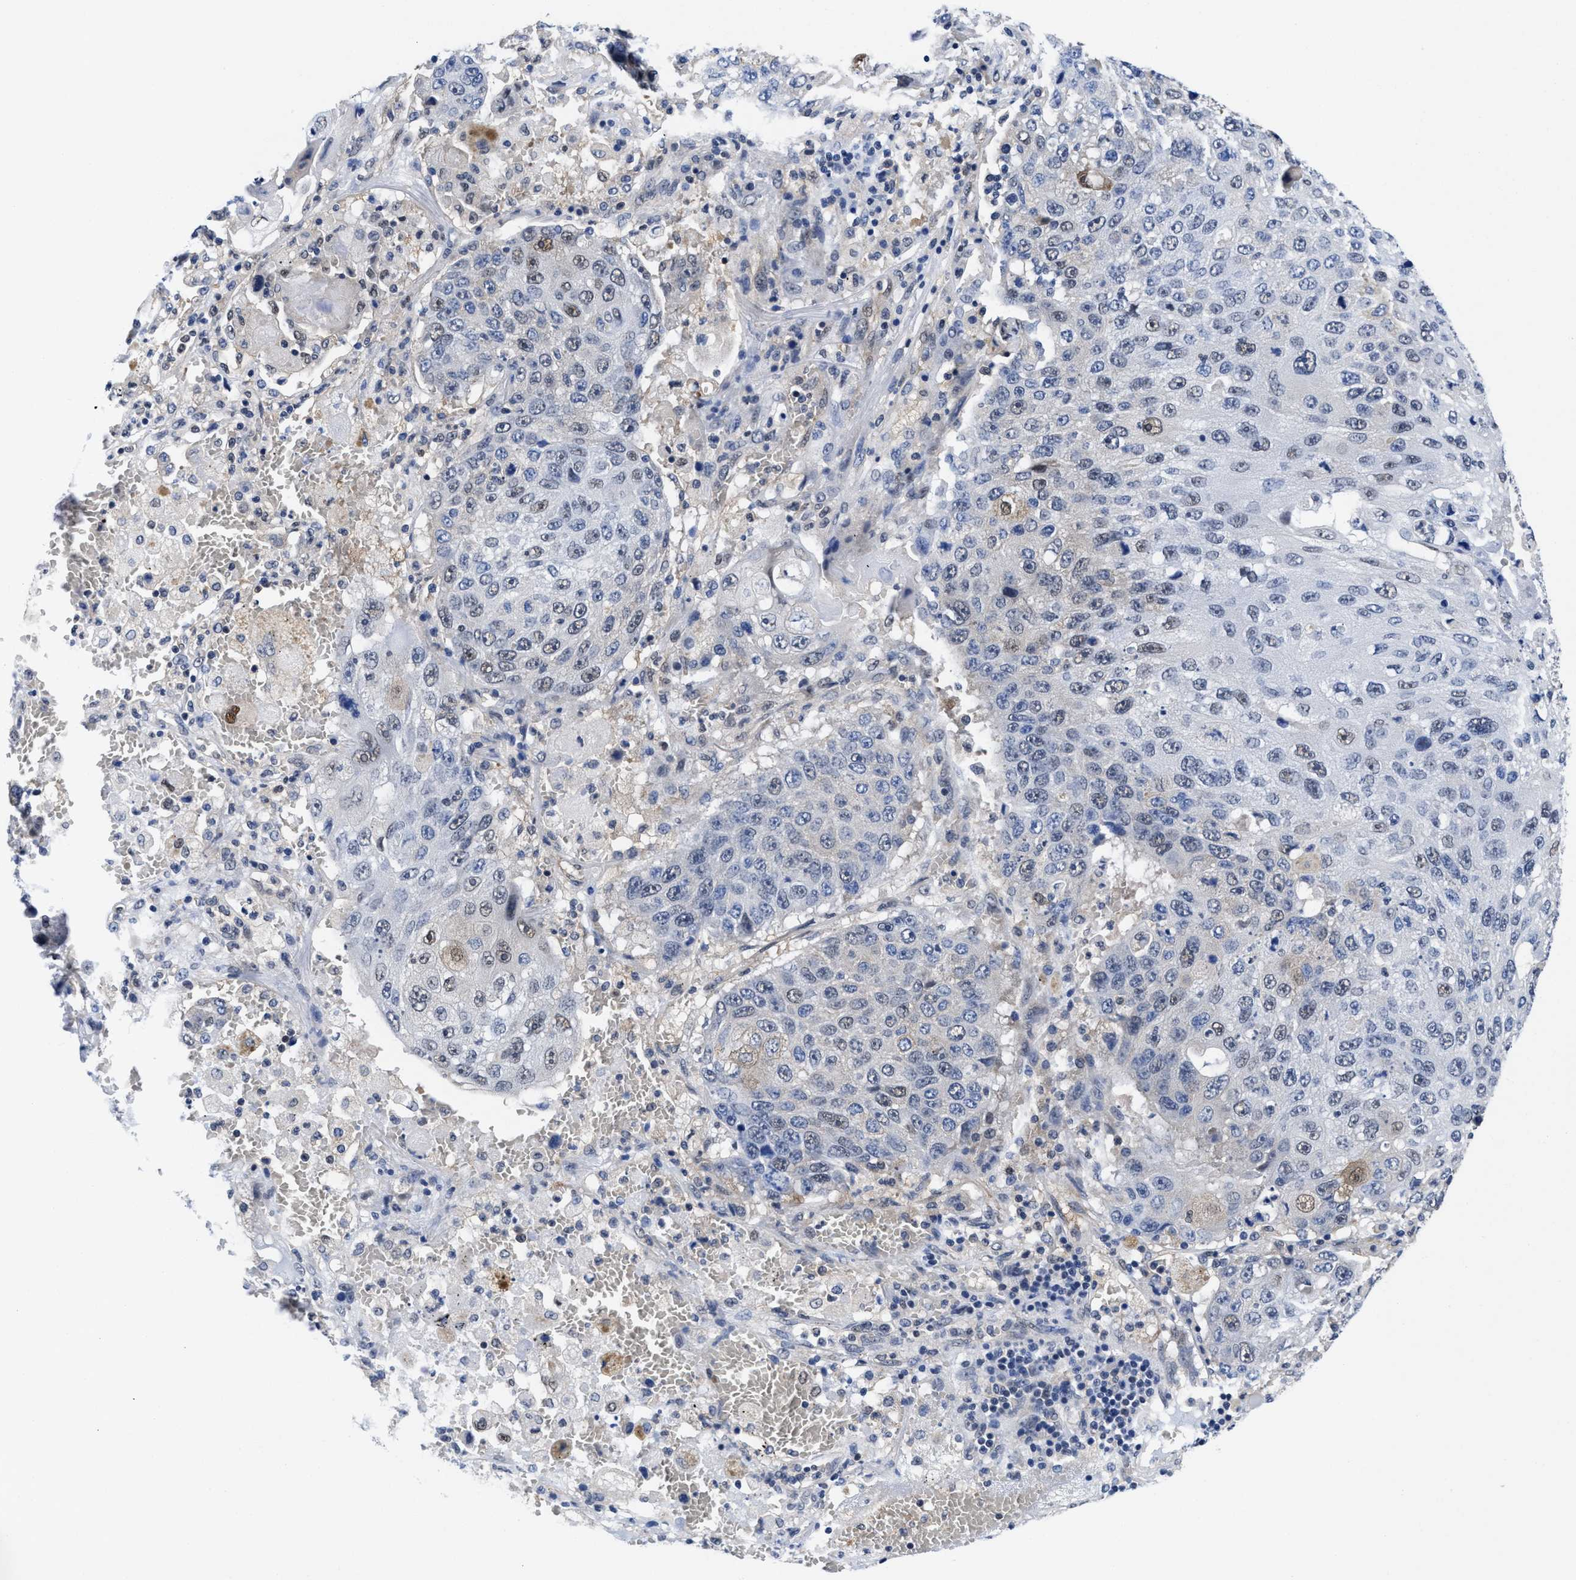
{"staining": {"intensity": "weak", "quantity": "<25%", "location": "nuclear"}, "tissue": "lung cancer", "cell_type": "Tumor cells", "image_type": "cancer", "snomed": [{"axis": "morphology", "description": "Squamous cell carcinoma, NOS"}, {"axis": "topography", "description": "Lung"}], "caption": "High power microscopy image of an immunohistochemistry histopathology image of lung cancer, revealing no significant staining in tumor cells.", "gene": "ACLY", "patient": {"sex": "male", "age": 61}}